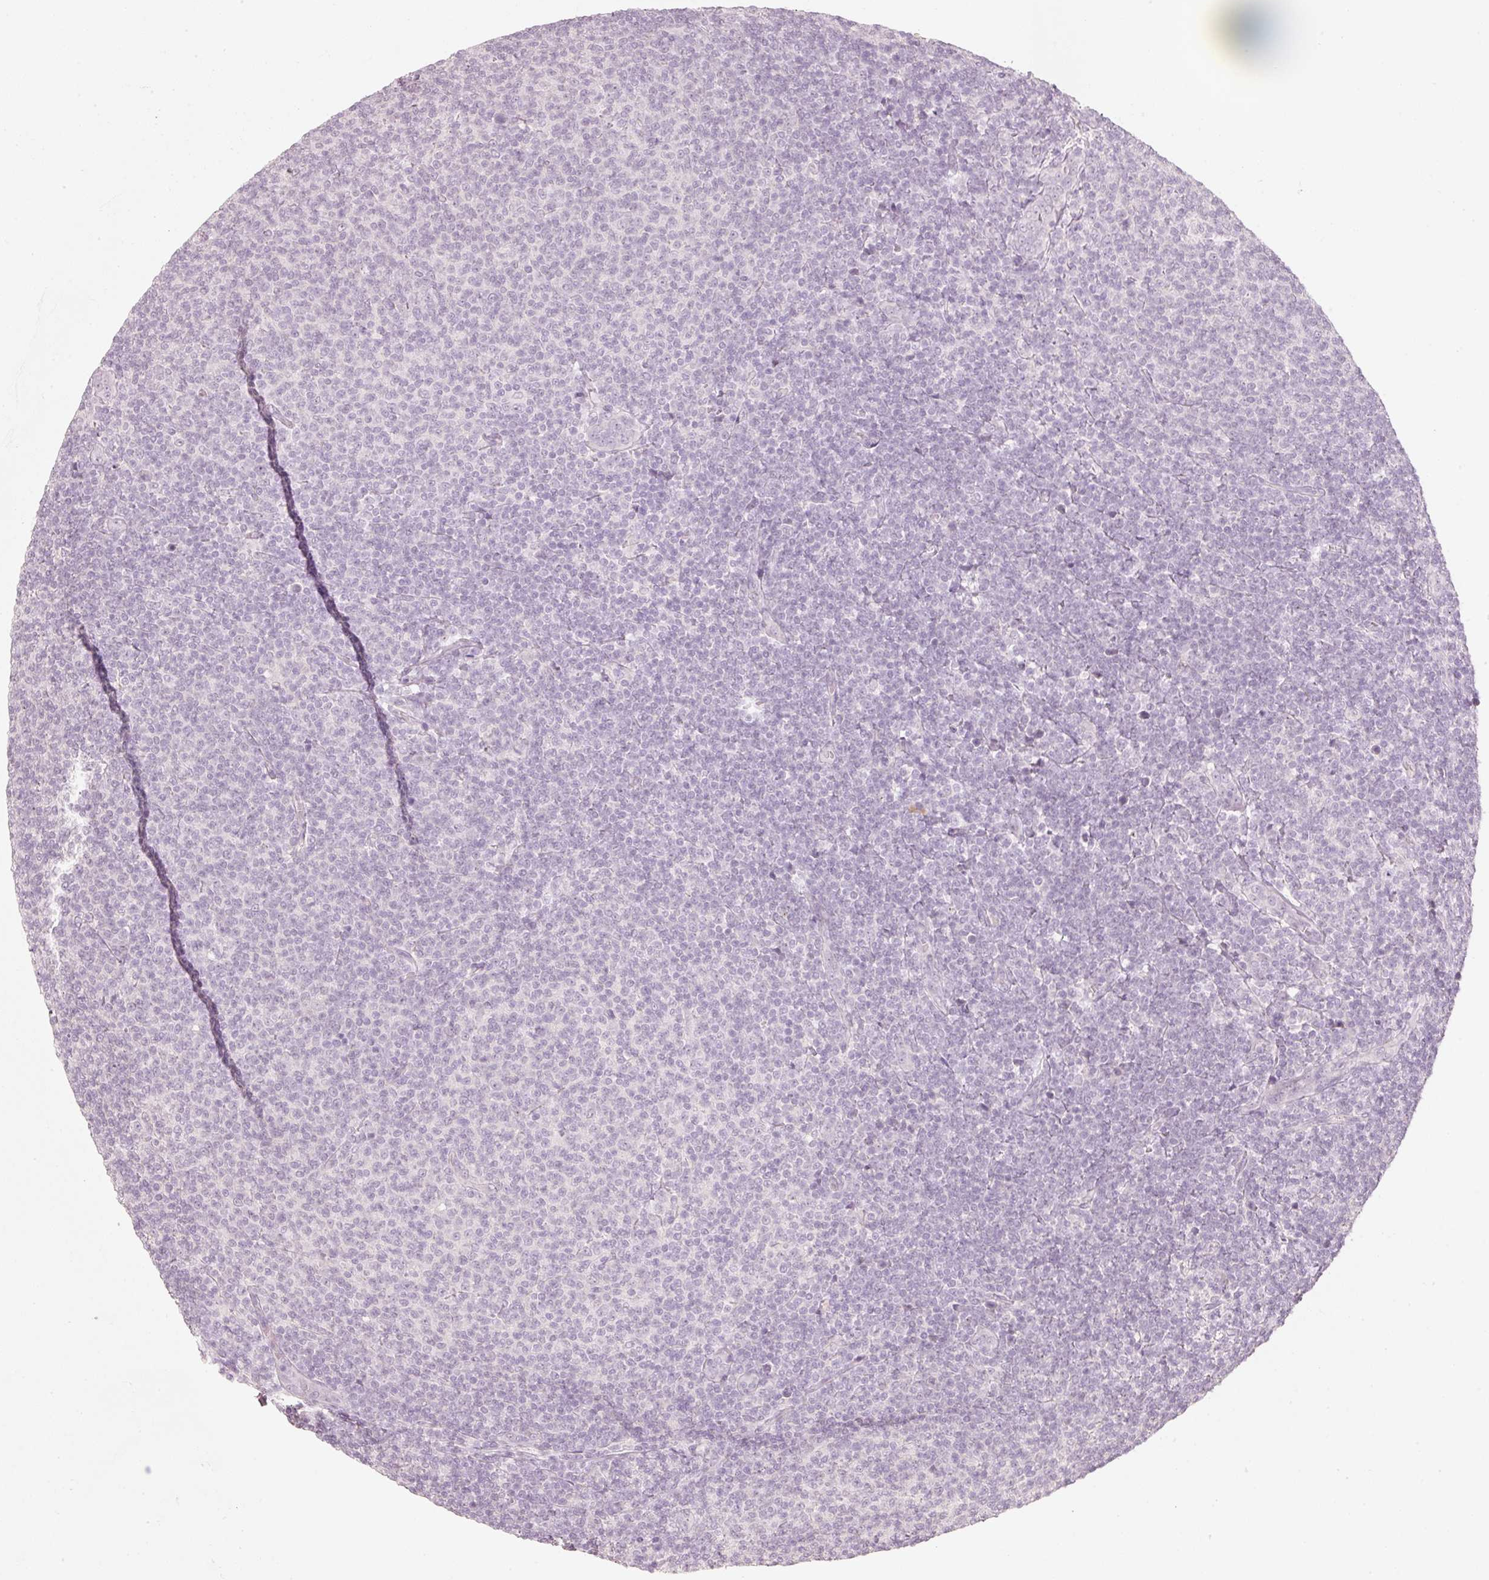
{"staining": {"intensity": "negative", "quantity": "none", "location": "none"}, "tissue": "lymphoma", "cell_type": "Tumor cells", "image_type": "cancer", "snomed": [{"axis": "morphology", "description": "Malignant lymphoma, non-Hodgkin's type, Low grade"}, {"axis": "topography", "description": "Lymph node"}], "caption": "Tumor cells are negative for brown protein staining in lymphoma.", "gene": "STEAP1", "patient": {"sex": "male", "age": 66}}